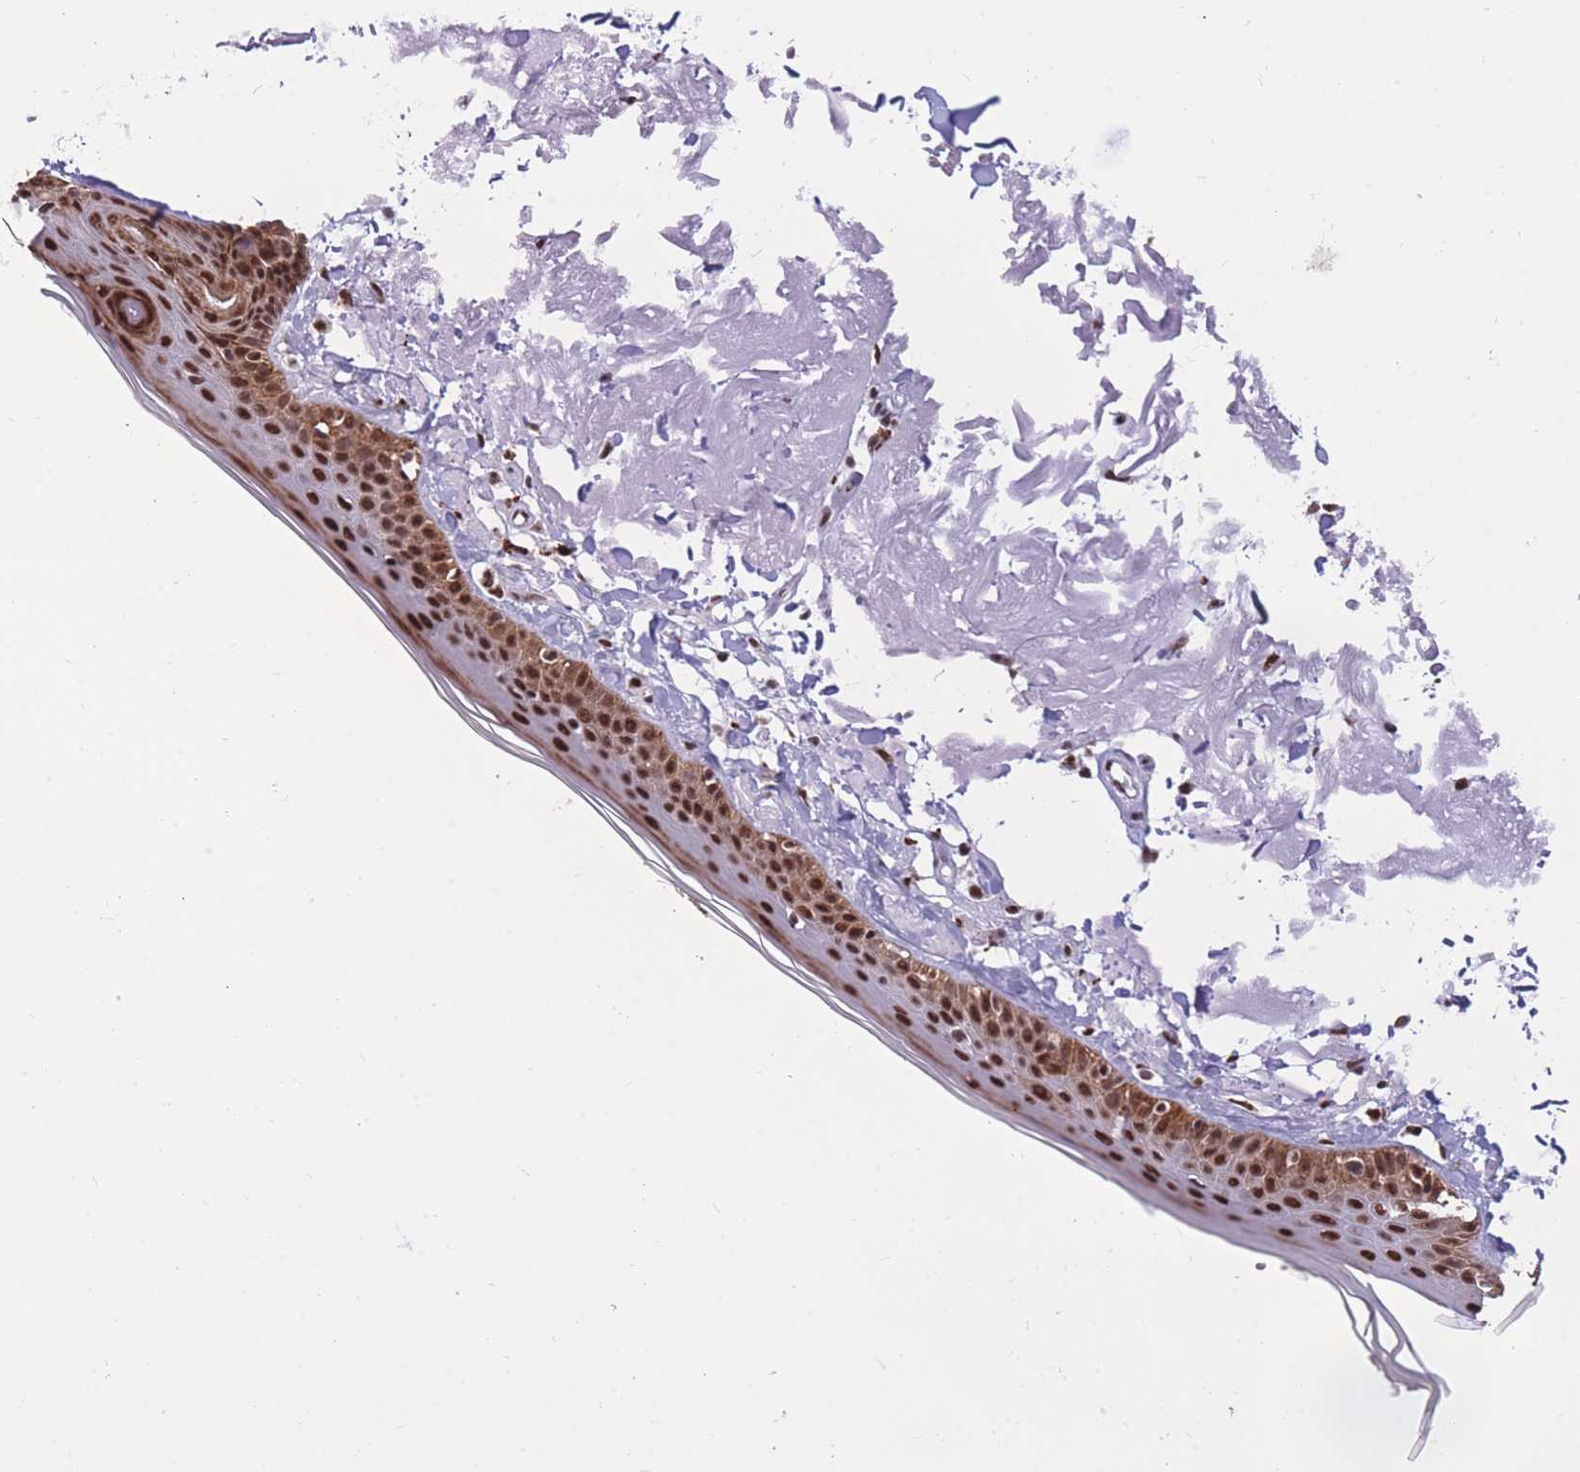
{"staining": {"intensity": "strong", "quantity": ">75%", "location": "nuclear"}, "tissue": "skin", "cell_type": "Fibroblasts", "image_type": "normal", "snomed": [{"axis": "morphology", "description": "Normal tissue, NOS"}, {"axis": "topography", "description": "Skin"}, {"axis": "topography", "description": "Skeletal muscle"}], "caption": "A photomicrograph showing strong nuclear positivity in about >75% of fibroblasts in unremarkable skin, as visualized by brown immunohistochemical staining.", "gene": "PRPF19", "patient": {"sex": "male", "age": 83}}